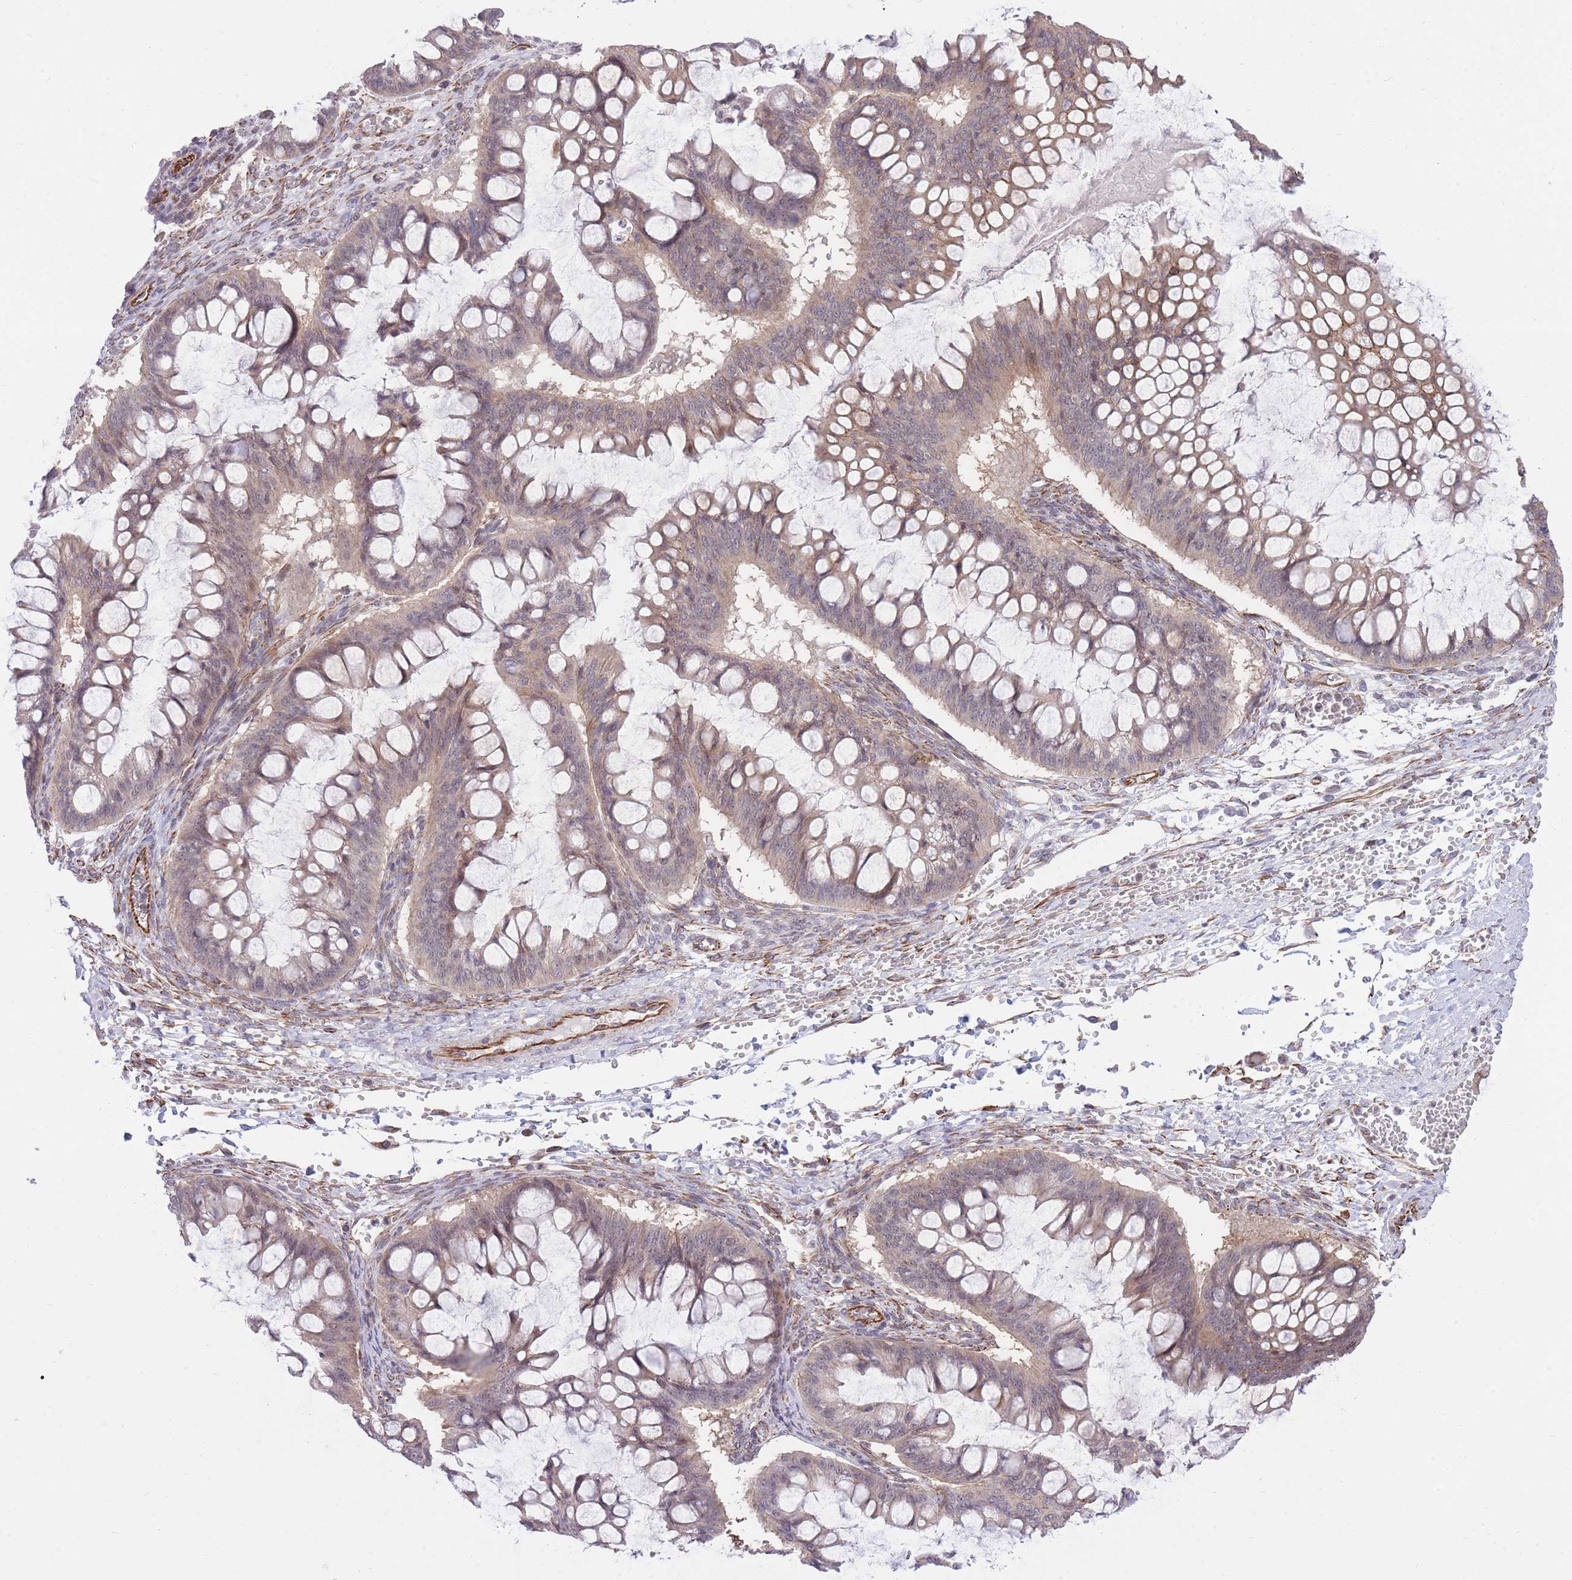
{"staining": {"intensity": "weak", "quantity": ">75%", "location": "cytoplasmic/membranous,nuclear"}, "tissue": "ovarian cancer", "cell_type": "Tumor cells", "image_type": "cancer", "snomed": [{"axis": "morphology", "description": "Cystadenocarcinoma, mucinous, NOS"}, {"axis": "topography", "description": "Ovary"}], "caption": "Immunohistochemistry staining of ovarian cancer, which reveals low levels of weak cytoplasmic/membranous and nuclear staining in about >75% of tumor cells indicating weak cytoplasmic/membranous and nuclear protein staining. The staining was performed using DAB (3,3'-diaminobenzidine) (brown) for protein detection and nuclei were counterstained in hematoxylin (blue).", "gene": "ELL", "patient": {"sex": "female", "age": 73}}